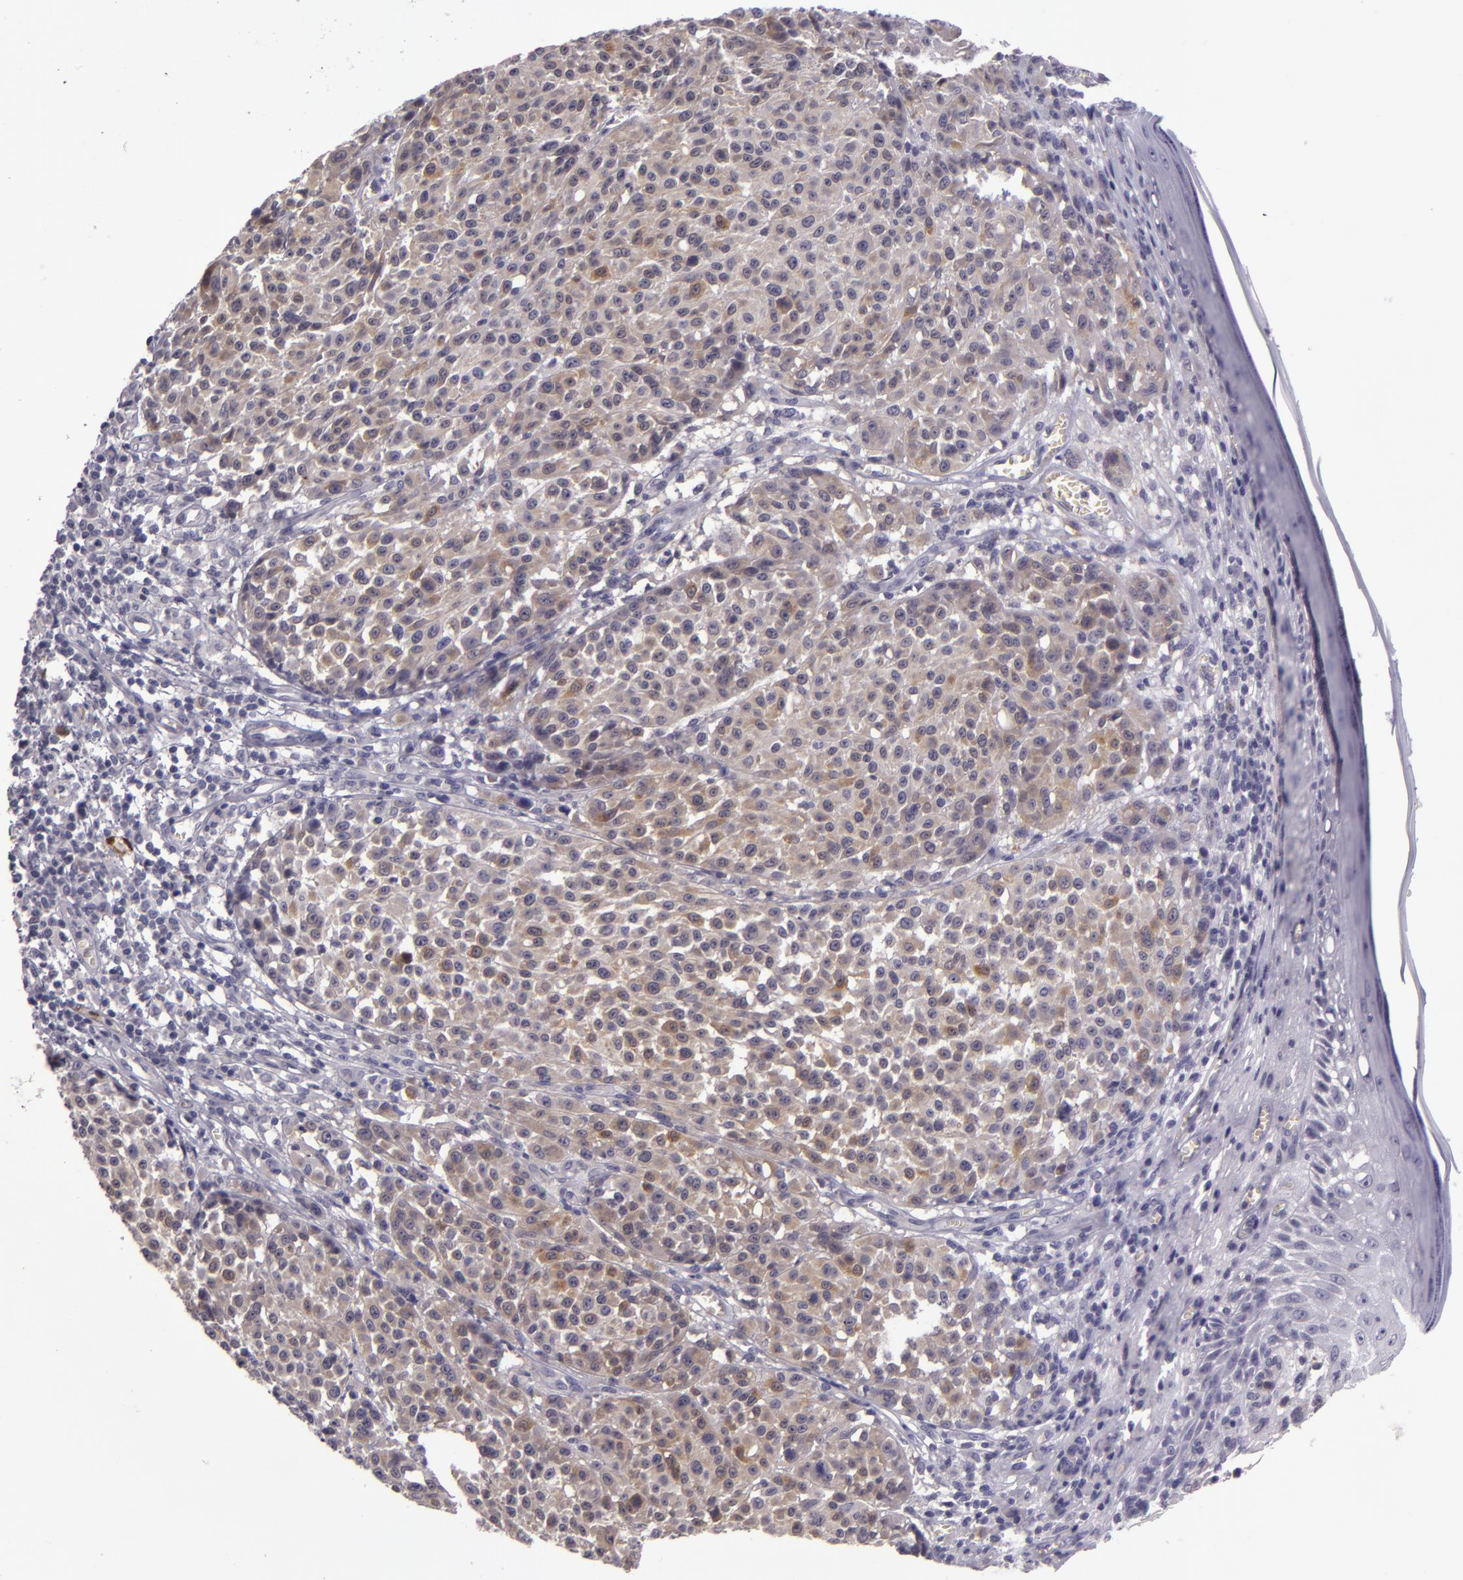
{"staining": {"intensity": "moderate", "quantity": "25%-75%", "location": "cytoplasmic/membranous"}, "tissue": "melanoma", "cell_type": "Tumor cells", "image_type": "cancer", "snomed": [{"axis": "morphology", "description": "Malignant melanoma, NOS"}, {"axis": "topography", "description": "Skin"}], "caption": "High-magnification brightfield microscopy of melanoma stained with DAB (brown) and counterstained with hematoxylin (blue). tumor cells exhibit moderate cytoplasmic/membranous positivity is identified in approximately25%-75% of cells. (IHC, brightfield microscopy, high magnification).", "gene": "SNCB", "patient": {"sex": "female", "age": 49}}